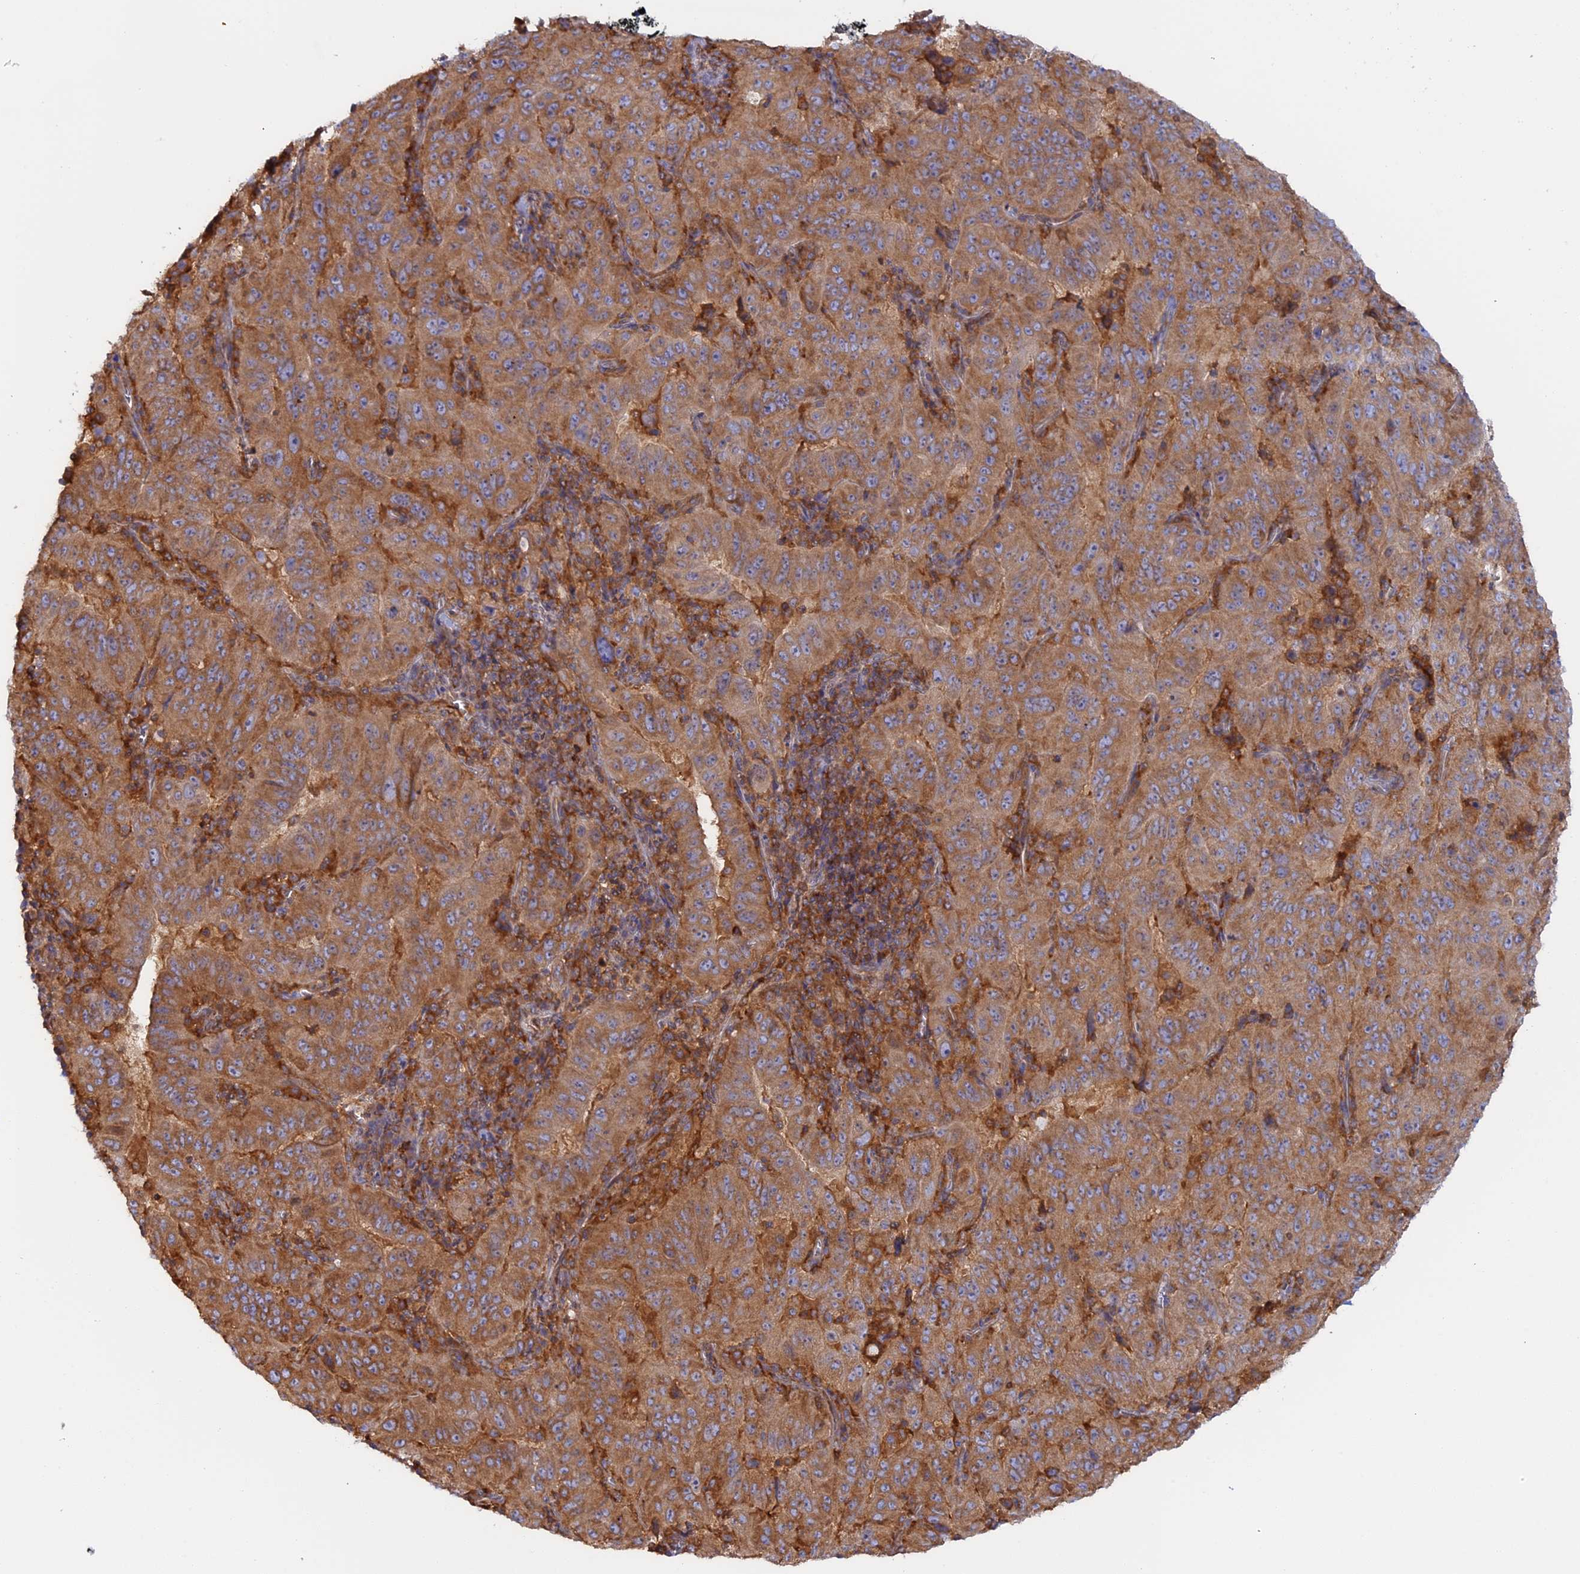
{"staining": {"intensity": "moderate", "quantity": ">75%", "location": "cytoplasmic/membranous"}, "tissue": "pancreatic cancer", "cell_type": "Tumor cells", "image_type": "cancer", "snomed": [{"axis": "morphology", "description": "Adenocarcinoma, NOS"}, {"axis": "topography", "description": "Pancreas"}], "caption": "Protein analysis of pancreatic adenocarcinoma tissue exhibits moderate cytoplasmic/membranous staining in approximately >75% of tumor cells. The staining was performed using DAB to visualize the protein expression in brown, while the nuclei were stained in blue with hematoxylin (Magnification: 20x).", "gene": "GMIP", "patient": {"sex": "male", "age": 63}}